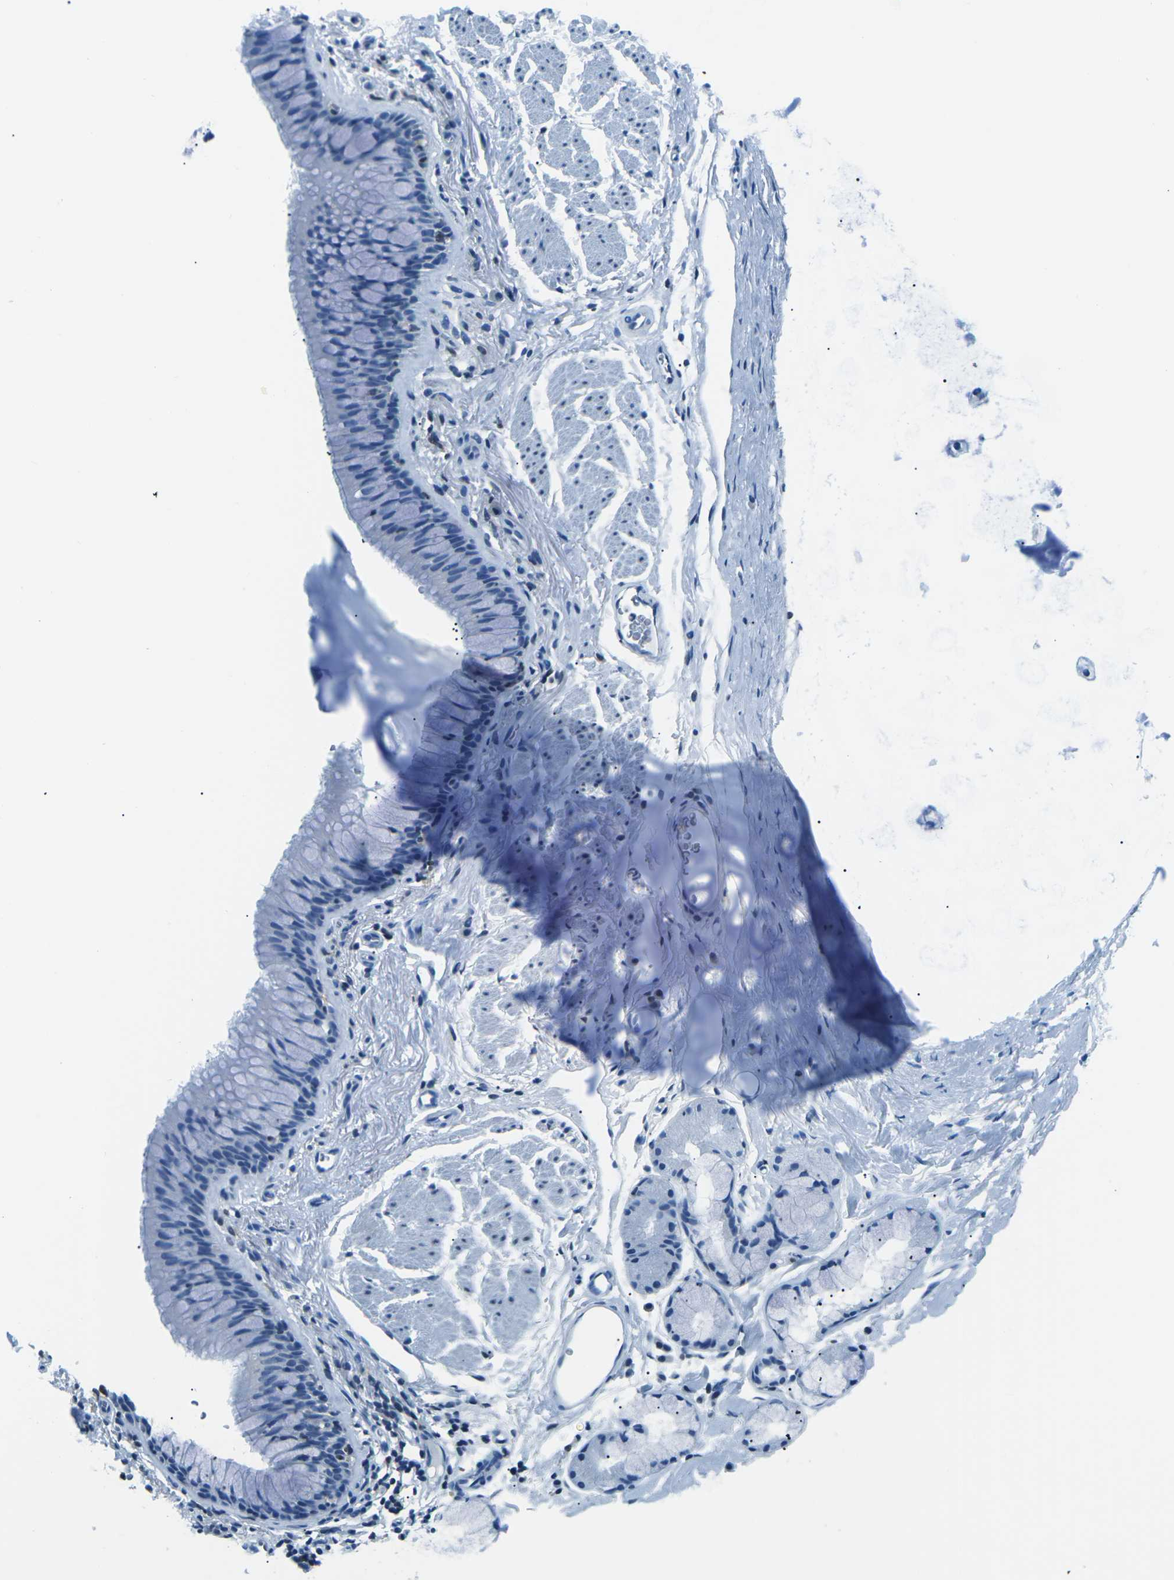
{"staining": {"intensity": "negative", "quantity": "none", "location": "none"}, "tissue": "adipose tissue", "cell_type": "Adipocytes", "image_type": "normal", "snomed": [{"axis": "morphology", "description": "Normal tissue, NOS"}, {"axis": "topography", "description": "Cartilage tissue"}, {"axis": "topography", "description": "Bronchus"}], "caption": "Immunohistochemical staining of benign human adipose tissue demonstrates no significant positivity in adipocytes.", "gene": "CELF2", "patient": {"sex": "female", "age": 73}}